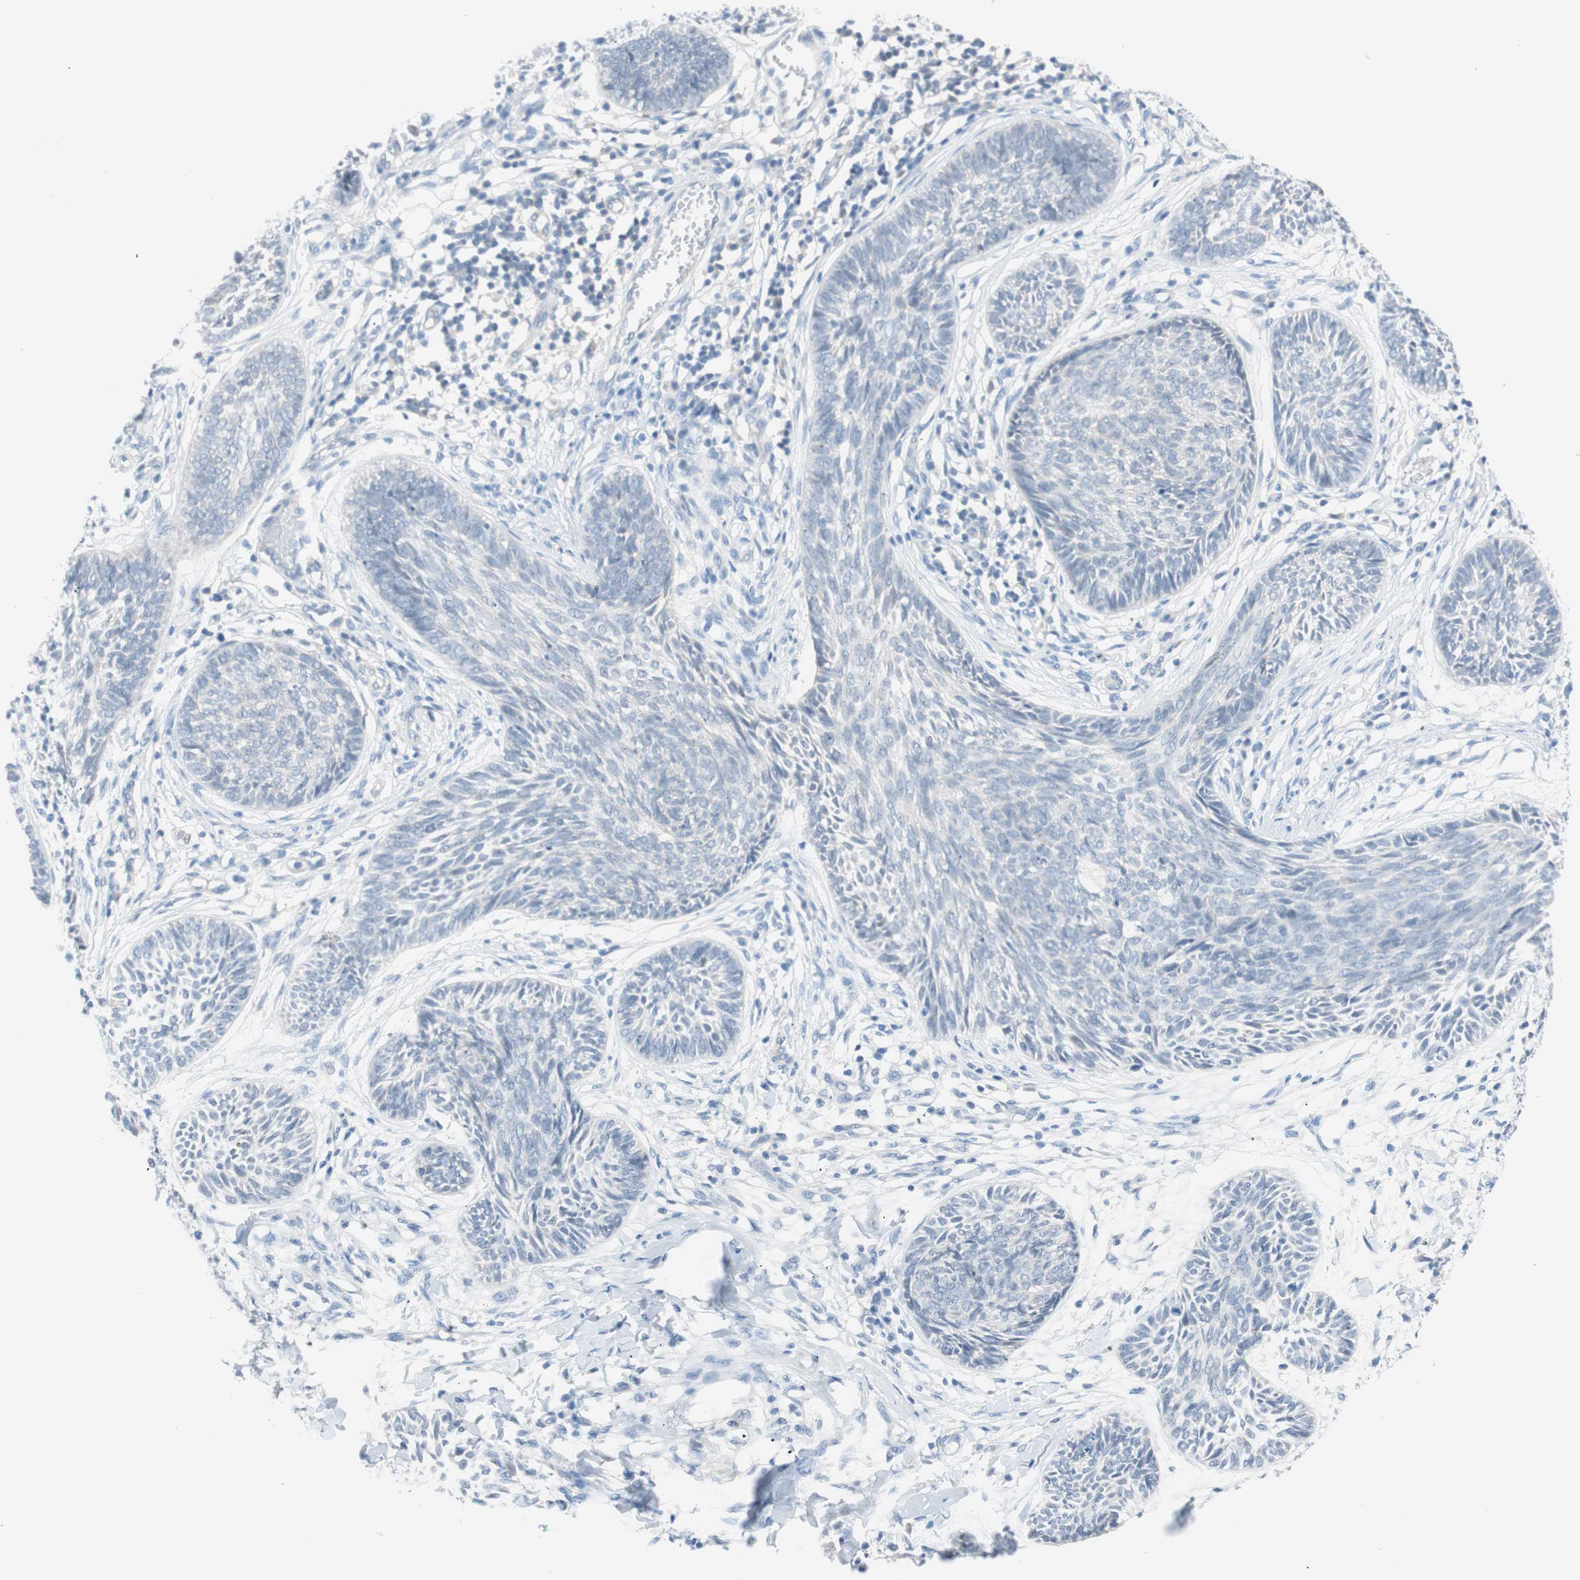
{"staining": {"intensity": "negative", "quantity": "none", "location": "none"}, "tissue": "skin cancer", "cell_type": "Tumor cells", "image_type": "cancer", "snomed": [{"axis": "morphology", "description": "Papilloma, NOS"}, {"axis": "morphology", "description": "Basal cell carcinoma"}, {"axis": "topography", "description": "Skin"}], "caption": "DAB (3,3'-diaminobenzidine) immunohistochemical staining of skin cancer demonstrates no significant staining in tumor cells.", "gene": "VIL1", "patient": {"sex": "male", "age": 87}}